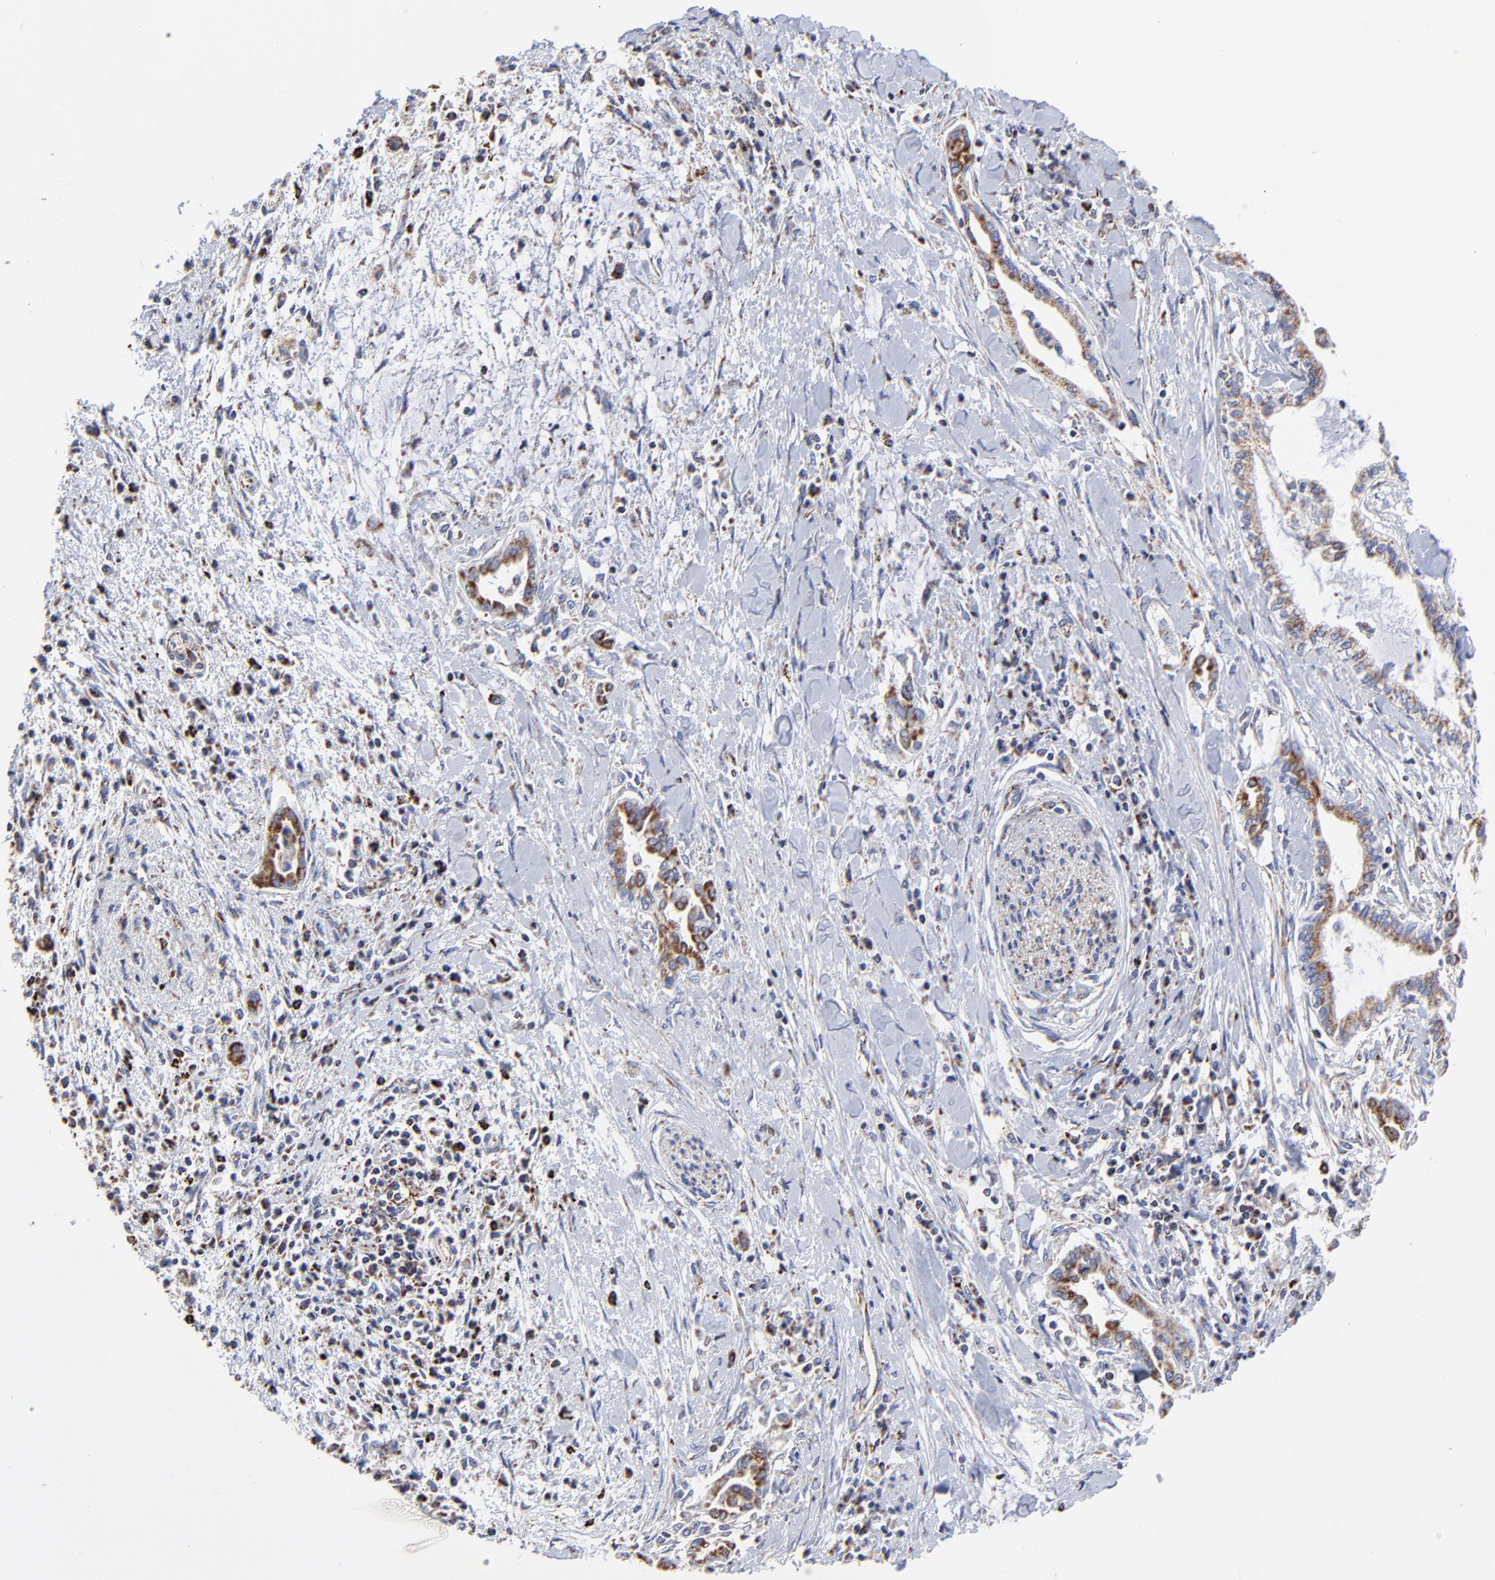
{"staining": {"intensity": "moderate", "quantity": ">75%", "location": "cytoplasmic/membranous"}, "tissue": "pancreatic cancer", "cell_type": "Tumor cells", "image_type": "cancer", "snomed": [{"axis": "morphology", "description": "Adenocarcinoma, NOS"}, {"axis": "topography", "description": "Pancreas"}], "caption": "The image reveals a brown stain indicating the presence of a protein in the cytoplasmic/membranous of tumor cells in pancreatic cancer.", "gene": "PINK1", "patient": {"sex": "female", "age": 64}}